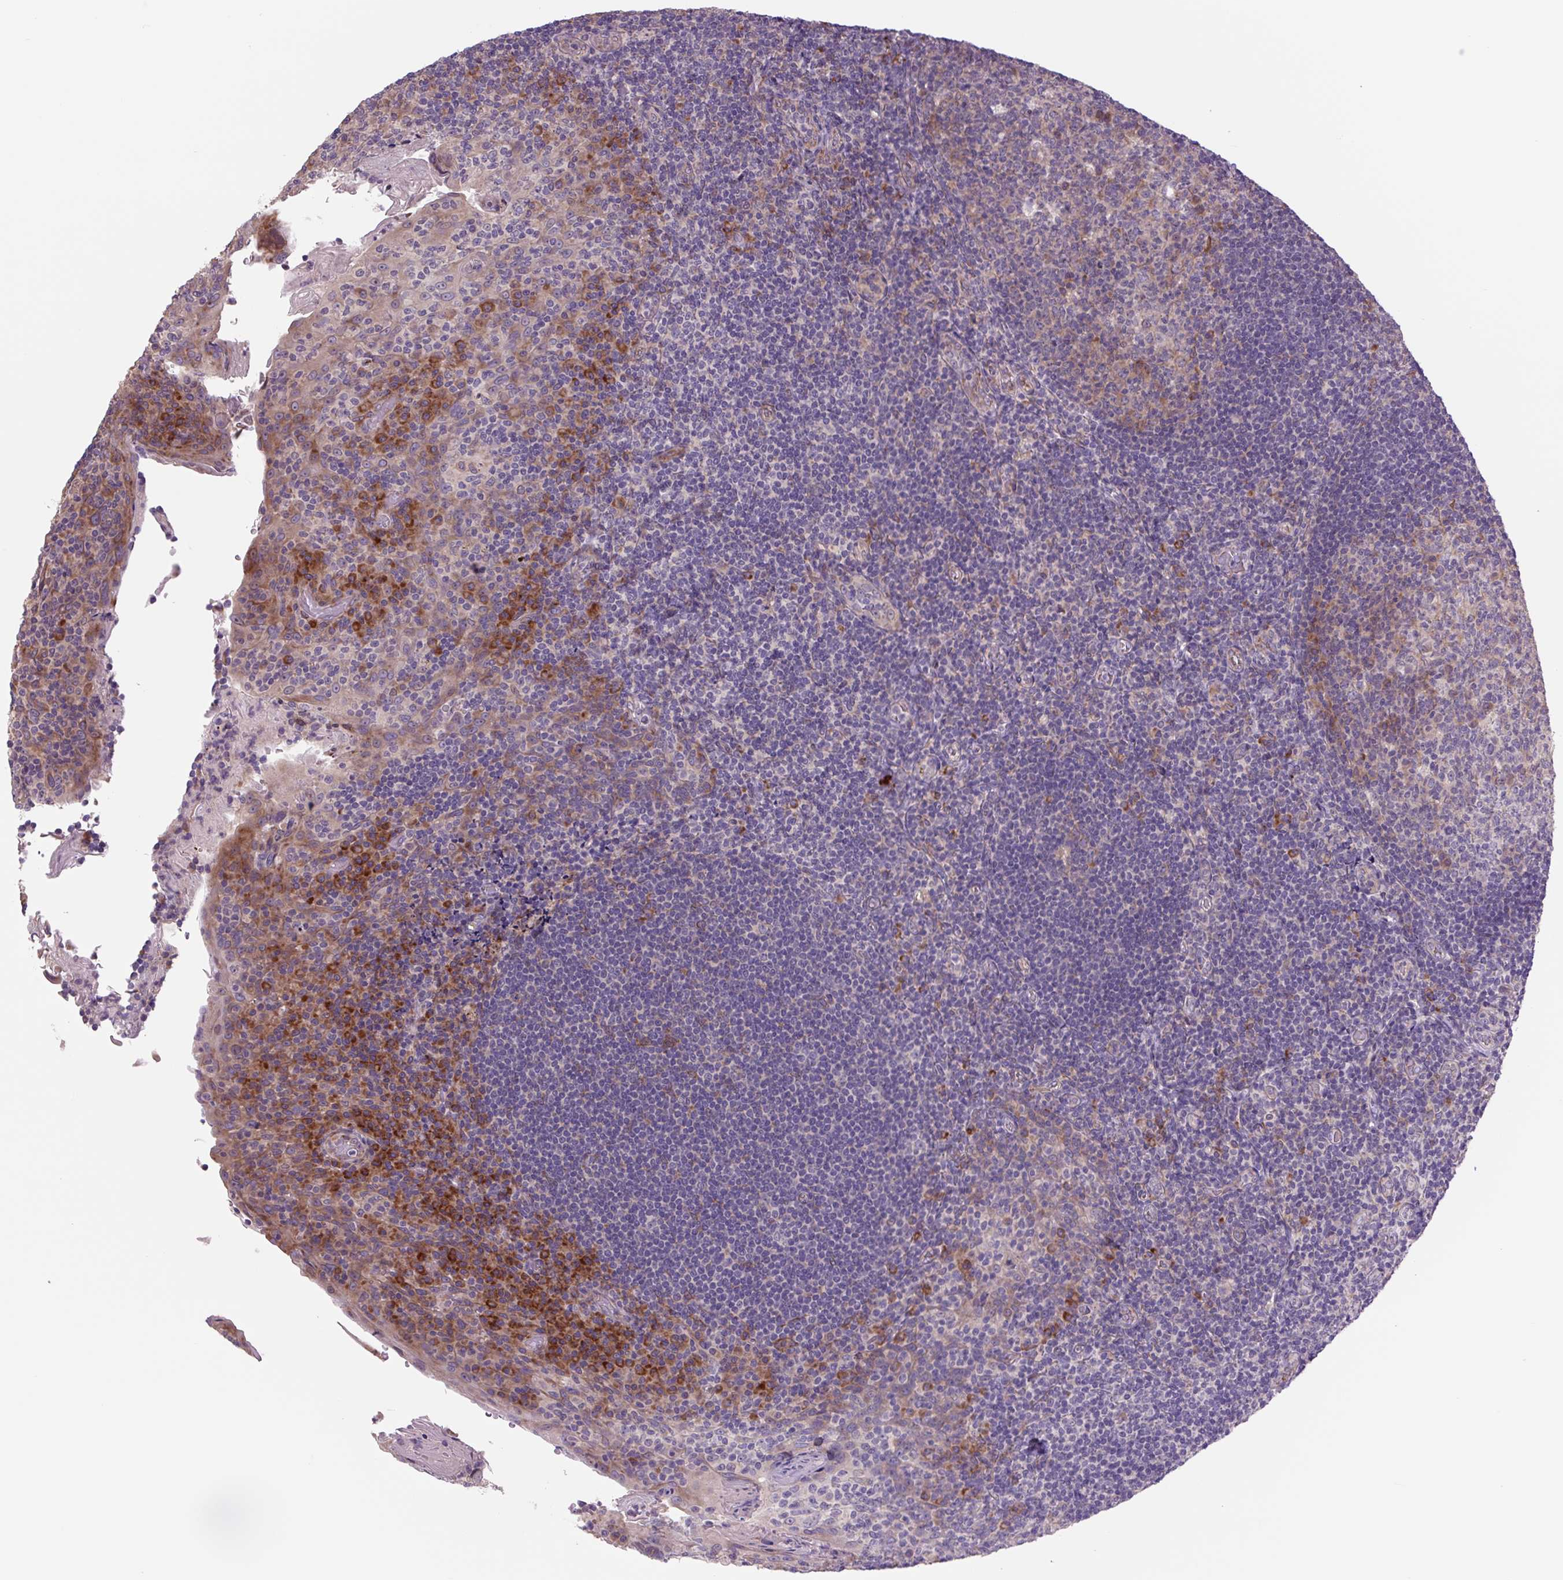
{"staining": {"intensity": "negative", "quantity": "none", "location": "none"}, "tissue": "tonsil", "cell_type": "Germinal center cells", "image_type": "normal", "snomed": [{"axis": "morphology", "description": "Normal tissue, NOS"}, {"axis": "topography", "description": "Tonsil"}], "caption": "DAB (3,3'-diaminobenzidine) immunohistochemical staining of normal tonsil reveals no significant expression in germinal center cells.", "gene": "PLA2G4A", "patient": {"sex": "male", "age": 17}}